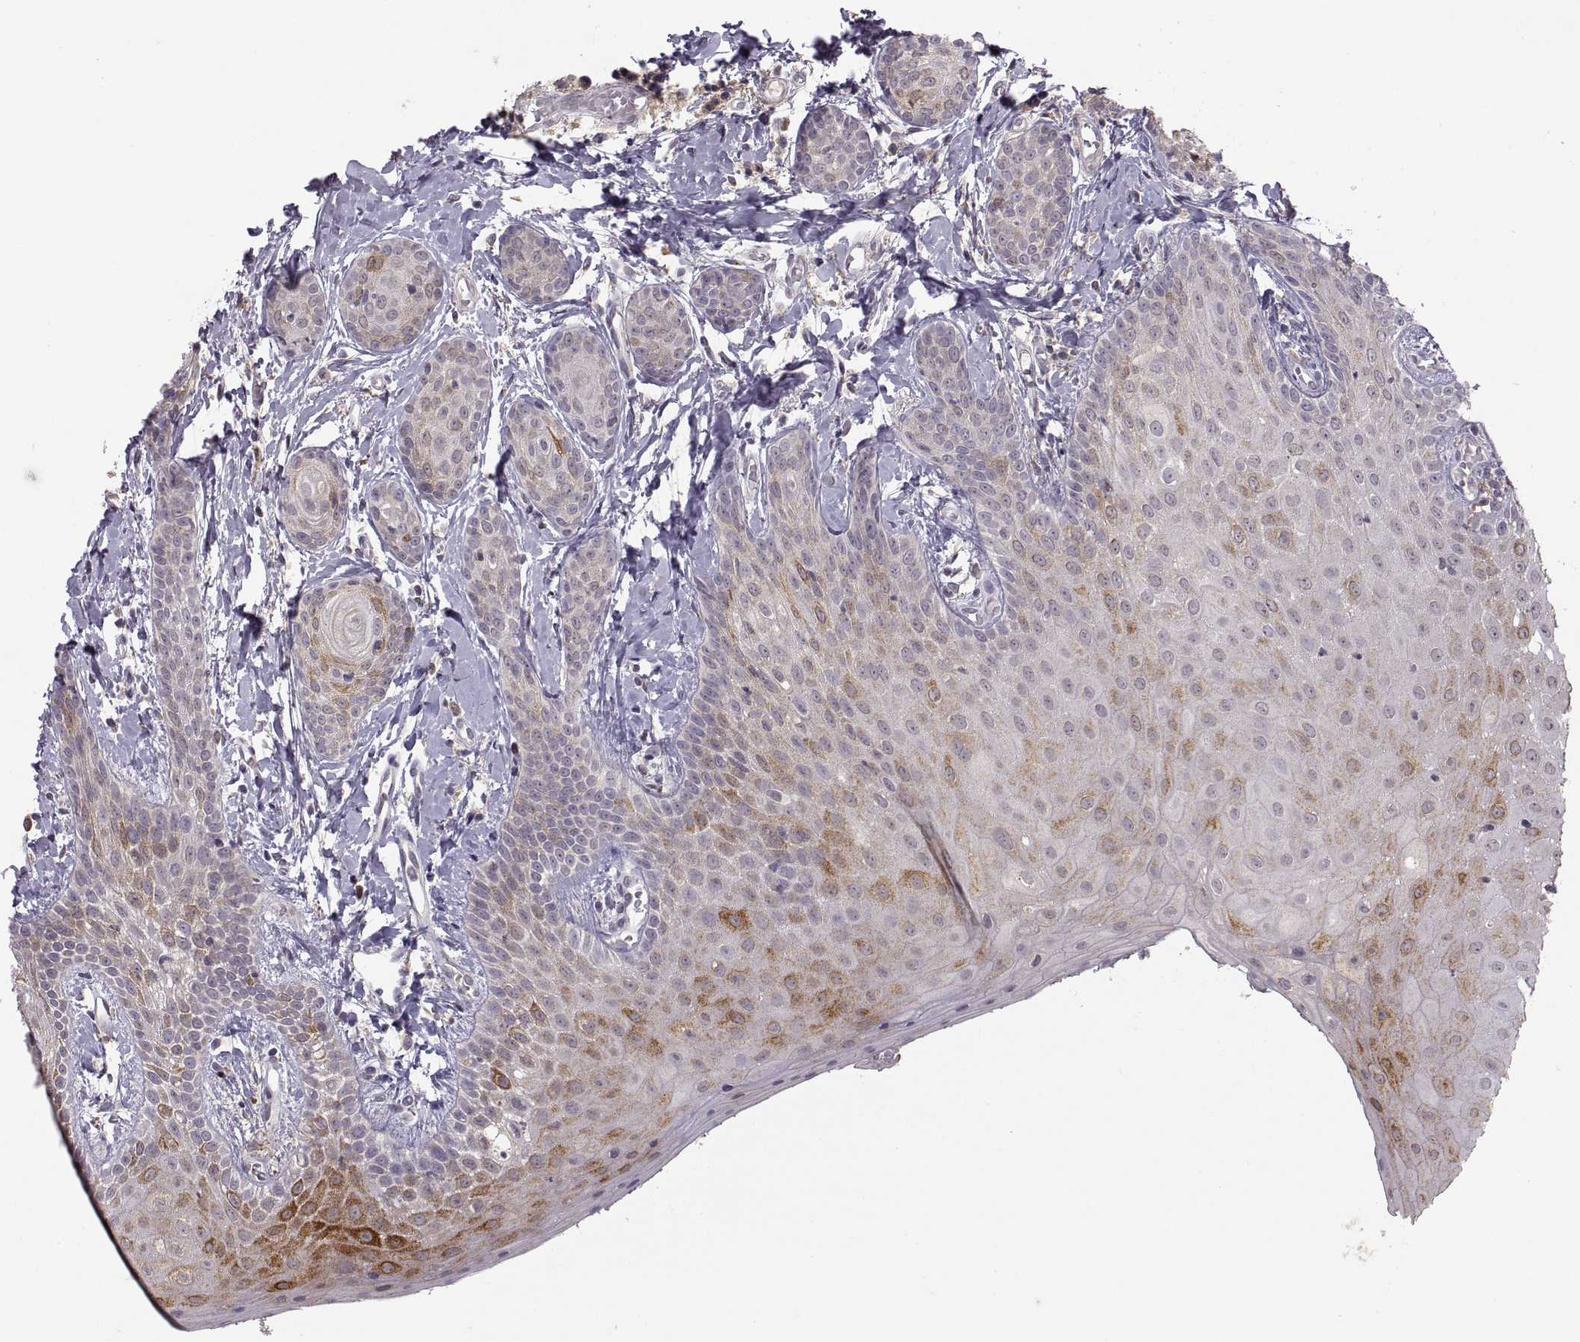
{"staining": {"intensity": "moderate", "quantity": "<25%", "location": "cytoplasmic/membranous"}, "tissue": "head and neck cancer", "cell_type": "Tumor cells", "image_type": "cancer", "snomed": [{"axis": "morphology", "description": "Normal tissue, NOS"}, {"axis": "morphology", "description": "Squamous cell carcinoma, NOS"}, {"axis": "topography", "description": "Oral tissue"}, {"axis": "topography", "description": "Salivary gland"}, {"axis": "topography", "description": "Head-Neck"}], "caption": "Protein expression by immunohistochemistry displays moderate cytoplasmic/membranous positivity in approximately <25% of tumor cells in head and neck squamous cell carcinoma.", "gene": "HMGCR", "patient": {"sex": "female", "age": 62}}